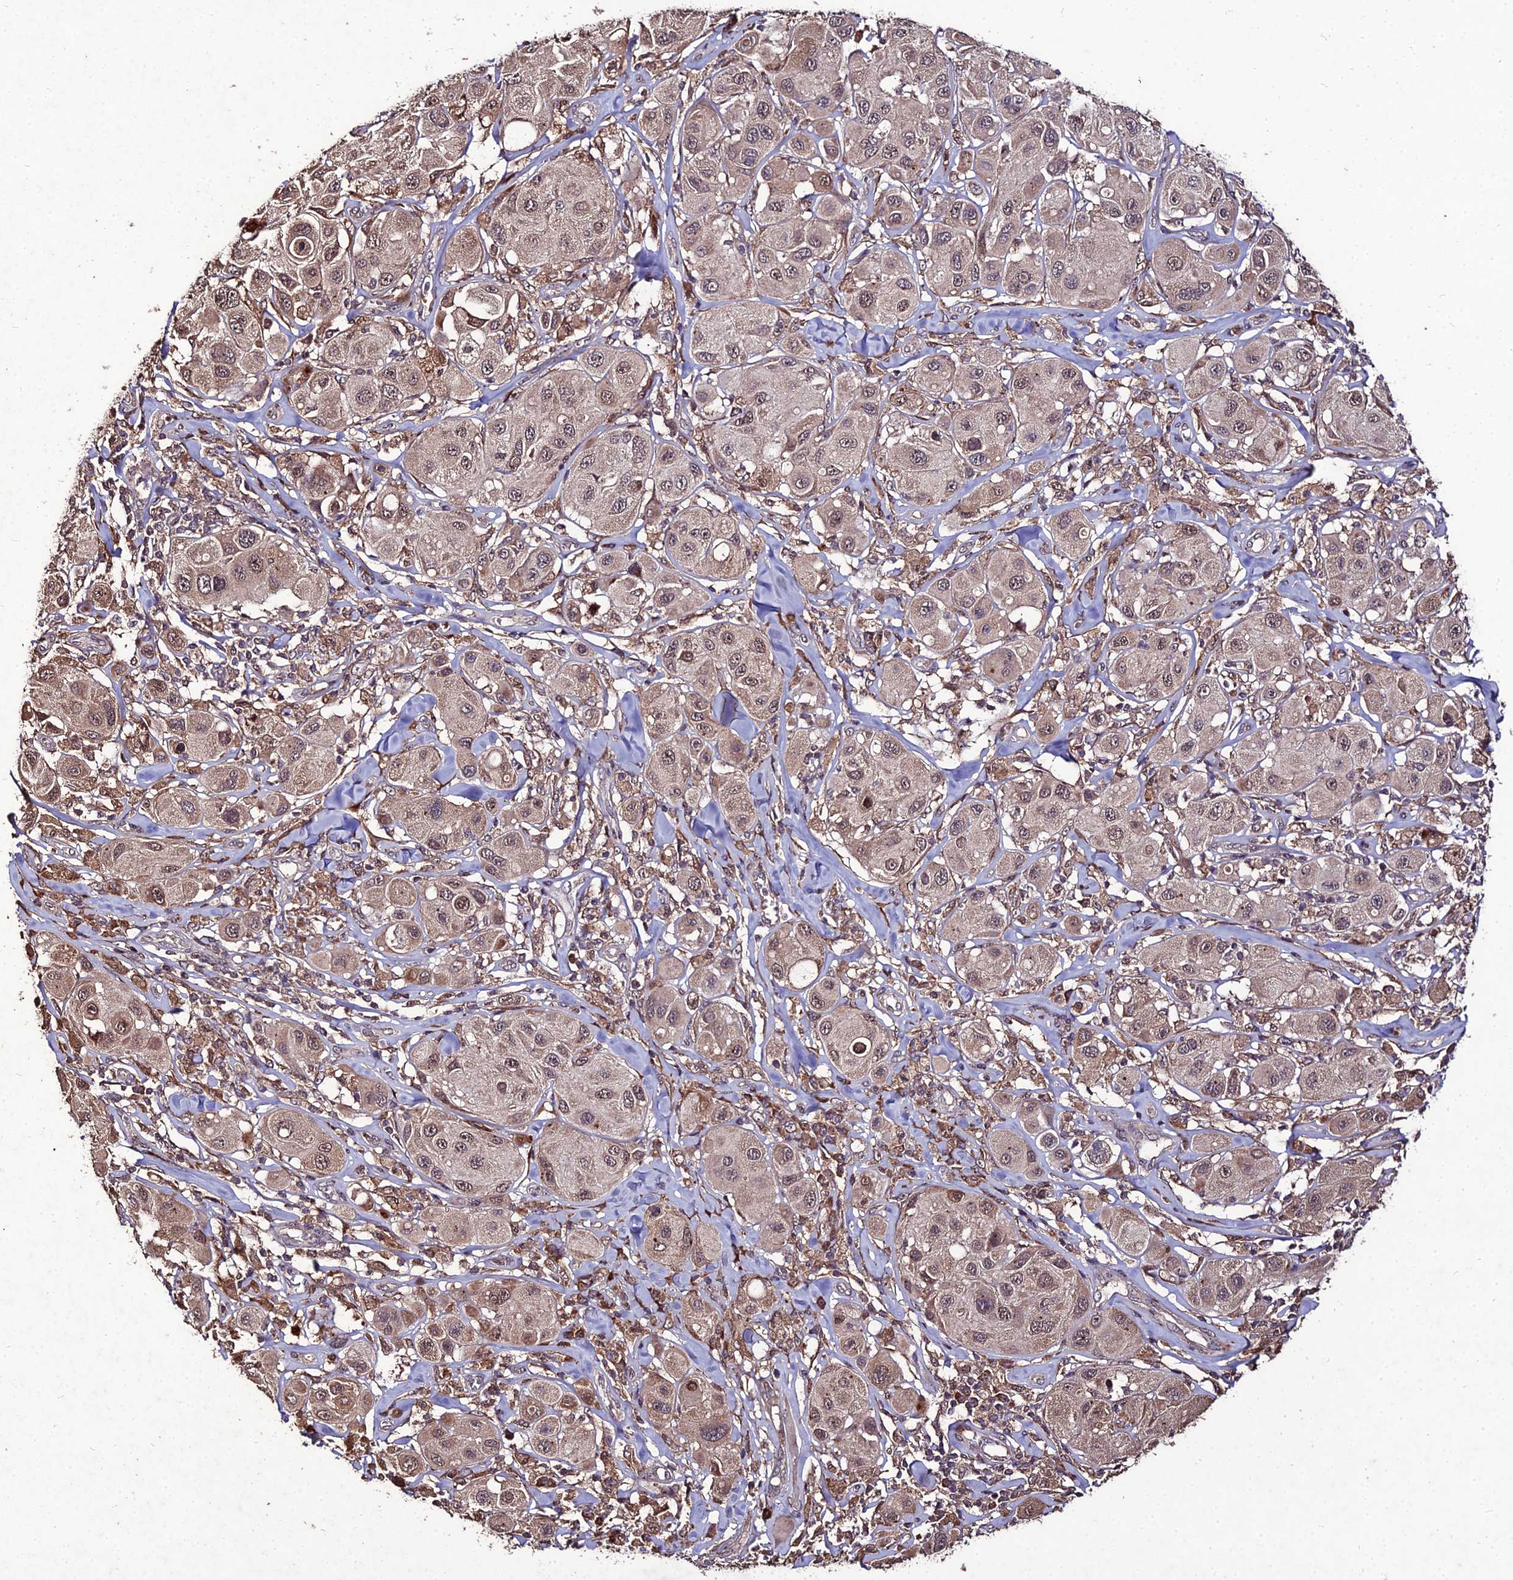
{"staining": {"intensity": "weak", "quantity": ">75%", "location": "nuclear"}, "tissue": "melanoma", "cell_type": "Tumor cells", "image_type": "cancer", "snomed": [{"axis": "morphology", "description": "Malignant melanoma, Metastatic site"}, {"axis": "topography", "description": "Skin"}], "caption": "Immunohistochemical staining of malignant melanoma (metastatic site) shows weak nuclear protein staining in about >75% of tumor cells.", "gene": "ZNF766", "patient": {"sex": "male", "age": 41}}